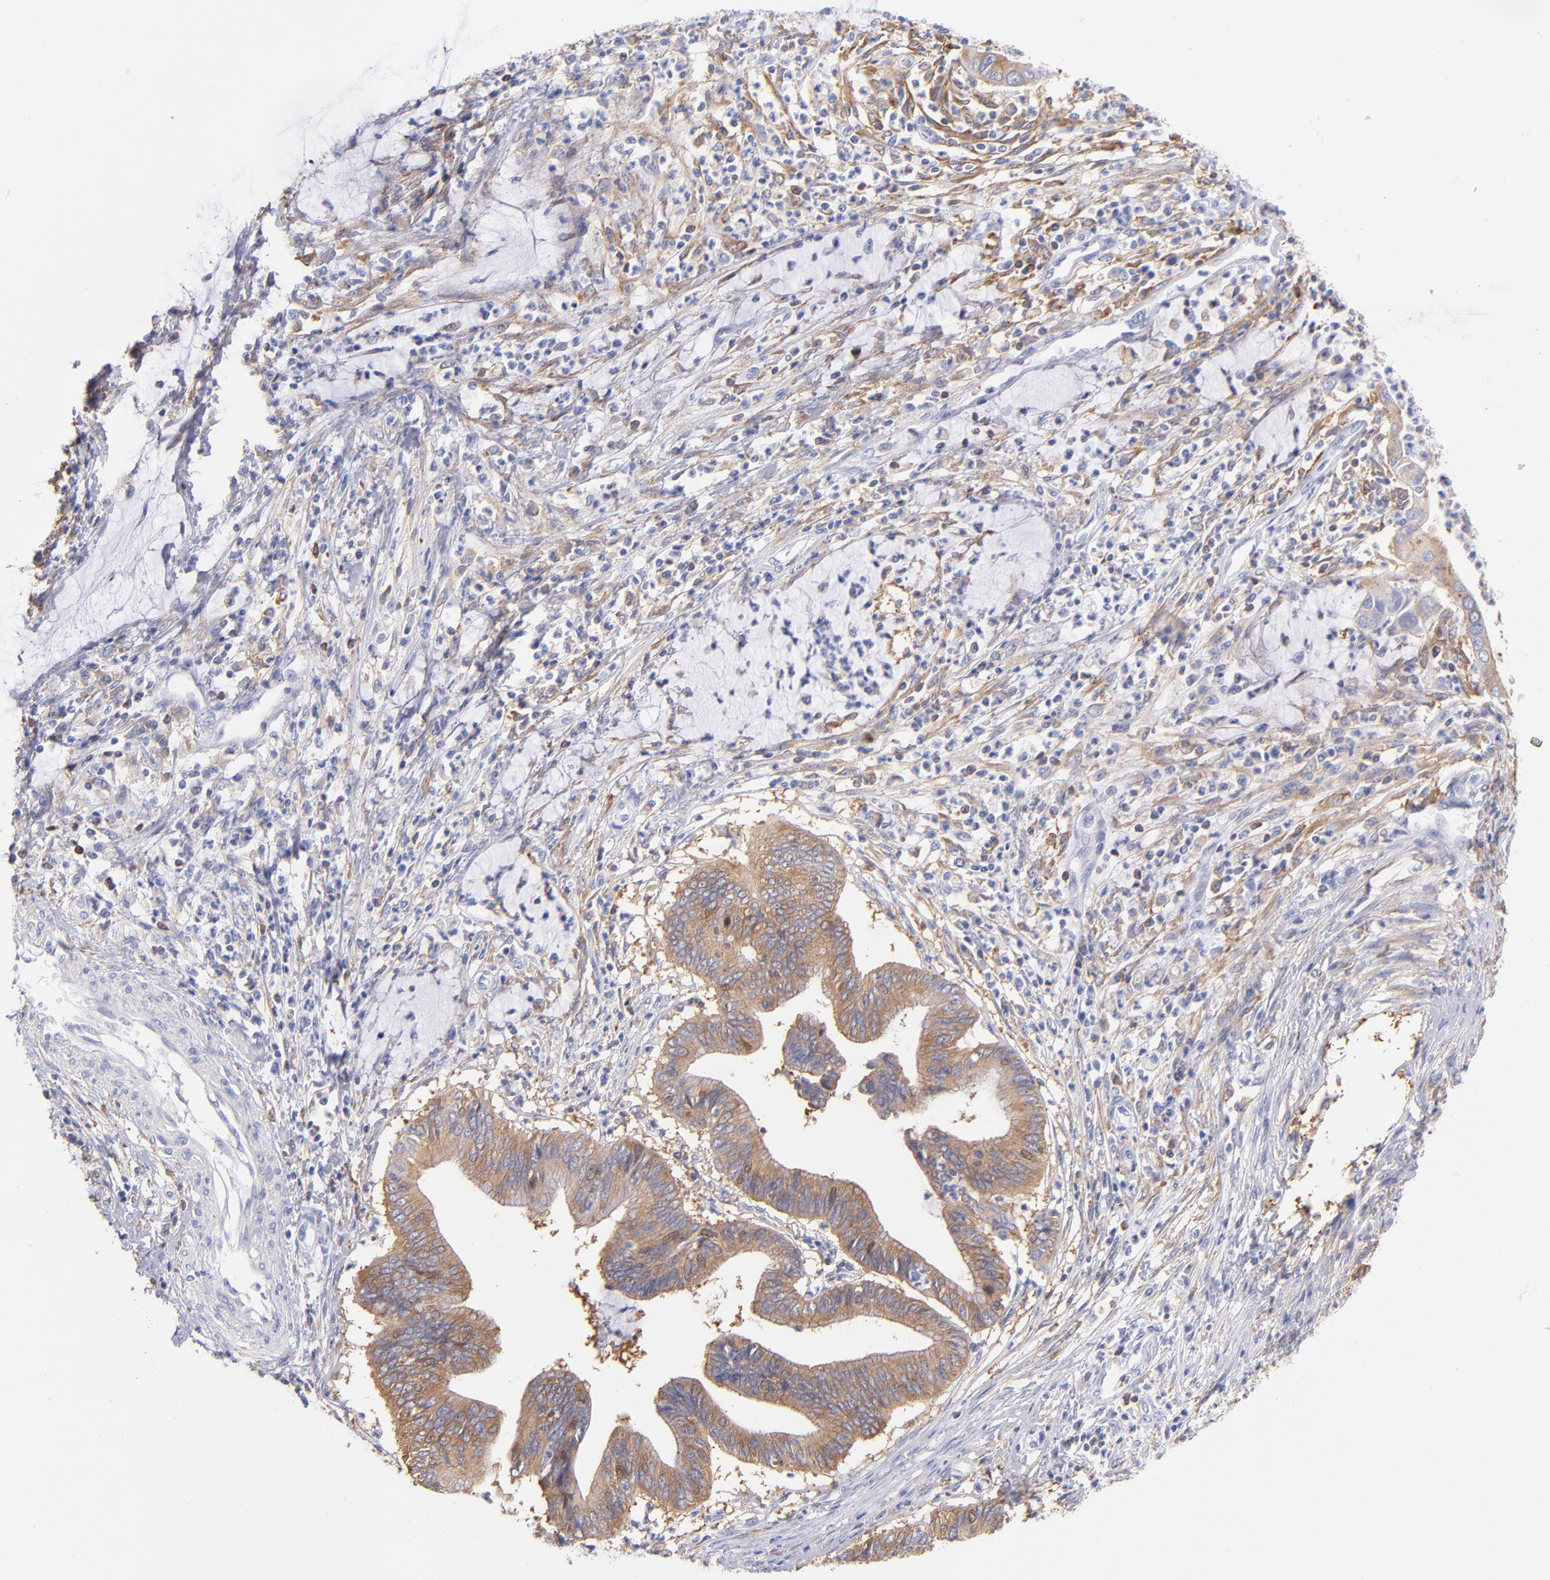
{"staining": {"intensity": "moderate", "quantity": ">75%", "location": "cytoplasmic/membranous"}, "tissue": "cervical cancer", "cell_type": "Tumor cells", "image_type": "cancer", "snomed": [{"axis": "morphology", "description": "Adenocarcinoma, NOS"}, {"axis": "topography", "description": "Cervix"}], "caption": "Cervical adenocarcinoma stained with IHC demonstrates moderate cytoplasmic/membranous staining in about >75% of tumor cells. Nuclei are stained in blue.", "gene": "PRKCA", "patient": {"sex": "female", "age": 36}}